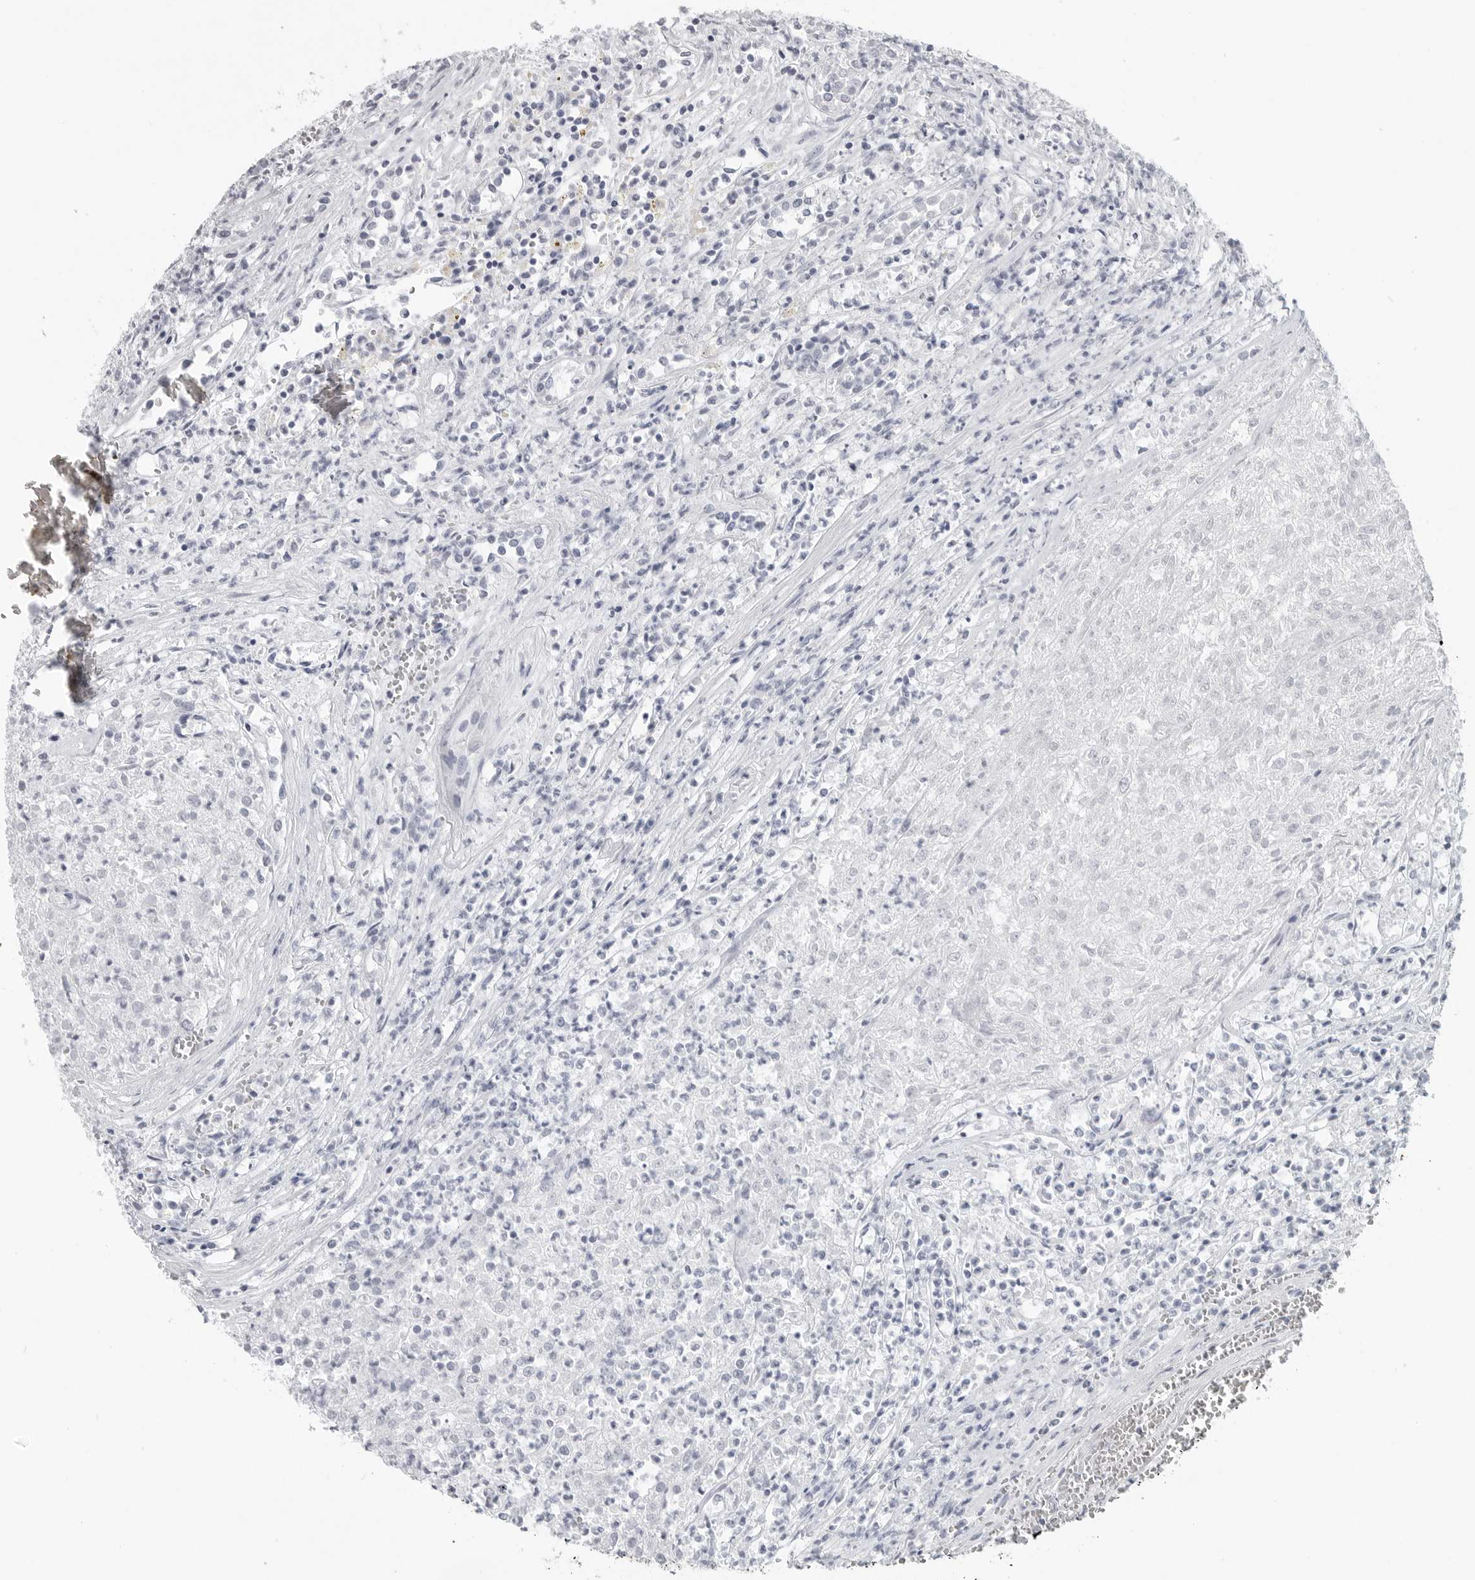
{"staining": {"intensity": "negative", "quantity": "none", "location": "none"}, "tissue": "renal cancer", "cell_type": "Tumor cells", "image_type": "cancer", "snomed": [{"axis": "morphology", "description": "Adenocarcinoma, NOS"}, {"axis": "topography", "description": "Kidney"}], "caption": "This is an immunohistochemistry micrograph of adenocarcinoma (renal). There is no positivity in tumor cells.", "gene": "LY6D", "patient": {"sex": "female", "age": 54}}